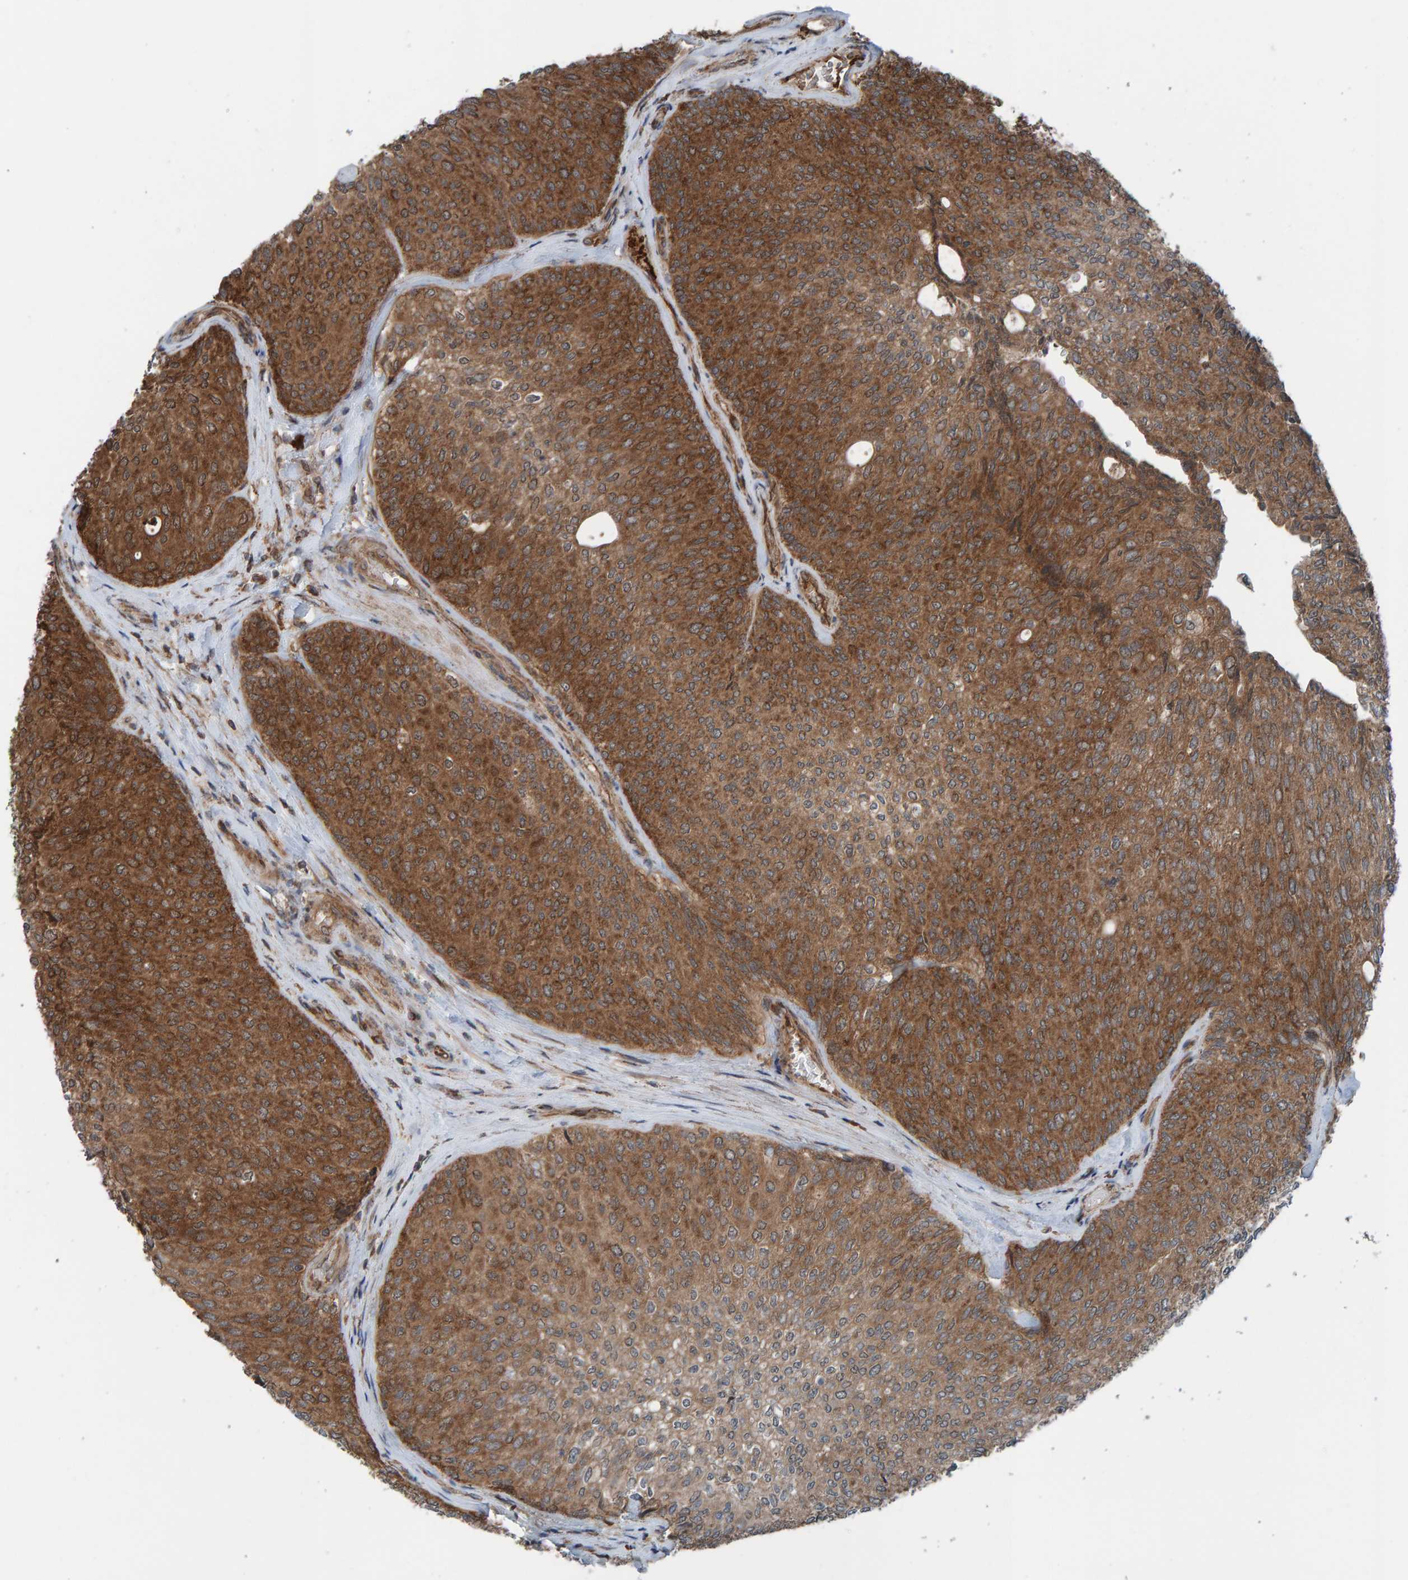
{"staining": {"intensity": "moderate", "quantity": ">75%", "location": "cytoplasmic/membranous"}, "tissue": "urothelial cancer", "cell_type": "Tumor cells", "image_type": "cancer", "snomed": [{"axis": "morphology", "description": "Urothelial carcinoma, Low grade"}, {"axis": "topography", "description": "Urinary bladder"}], "caption": "There is medium levels of moderate cytoplasmic/membranous expression in tumor cells of urothelial cancer, as demonstrated by immunohistochemical staining (brown color).", "gene": "CUEDC1", "patient": {"sex": "female", "age": 79}}